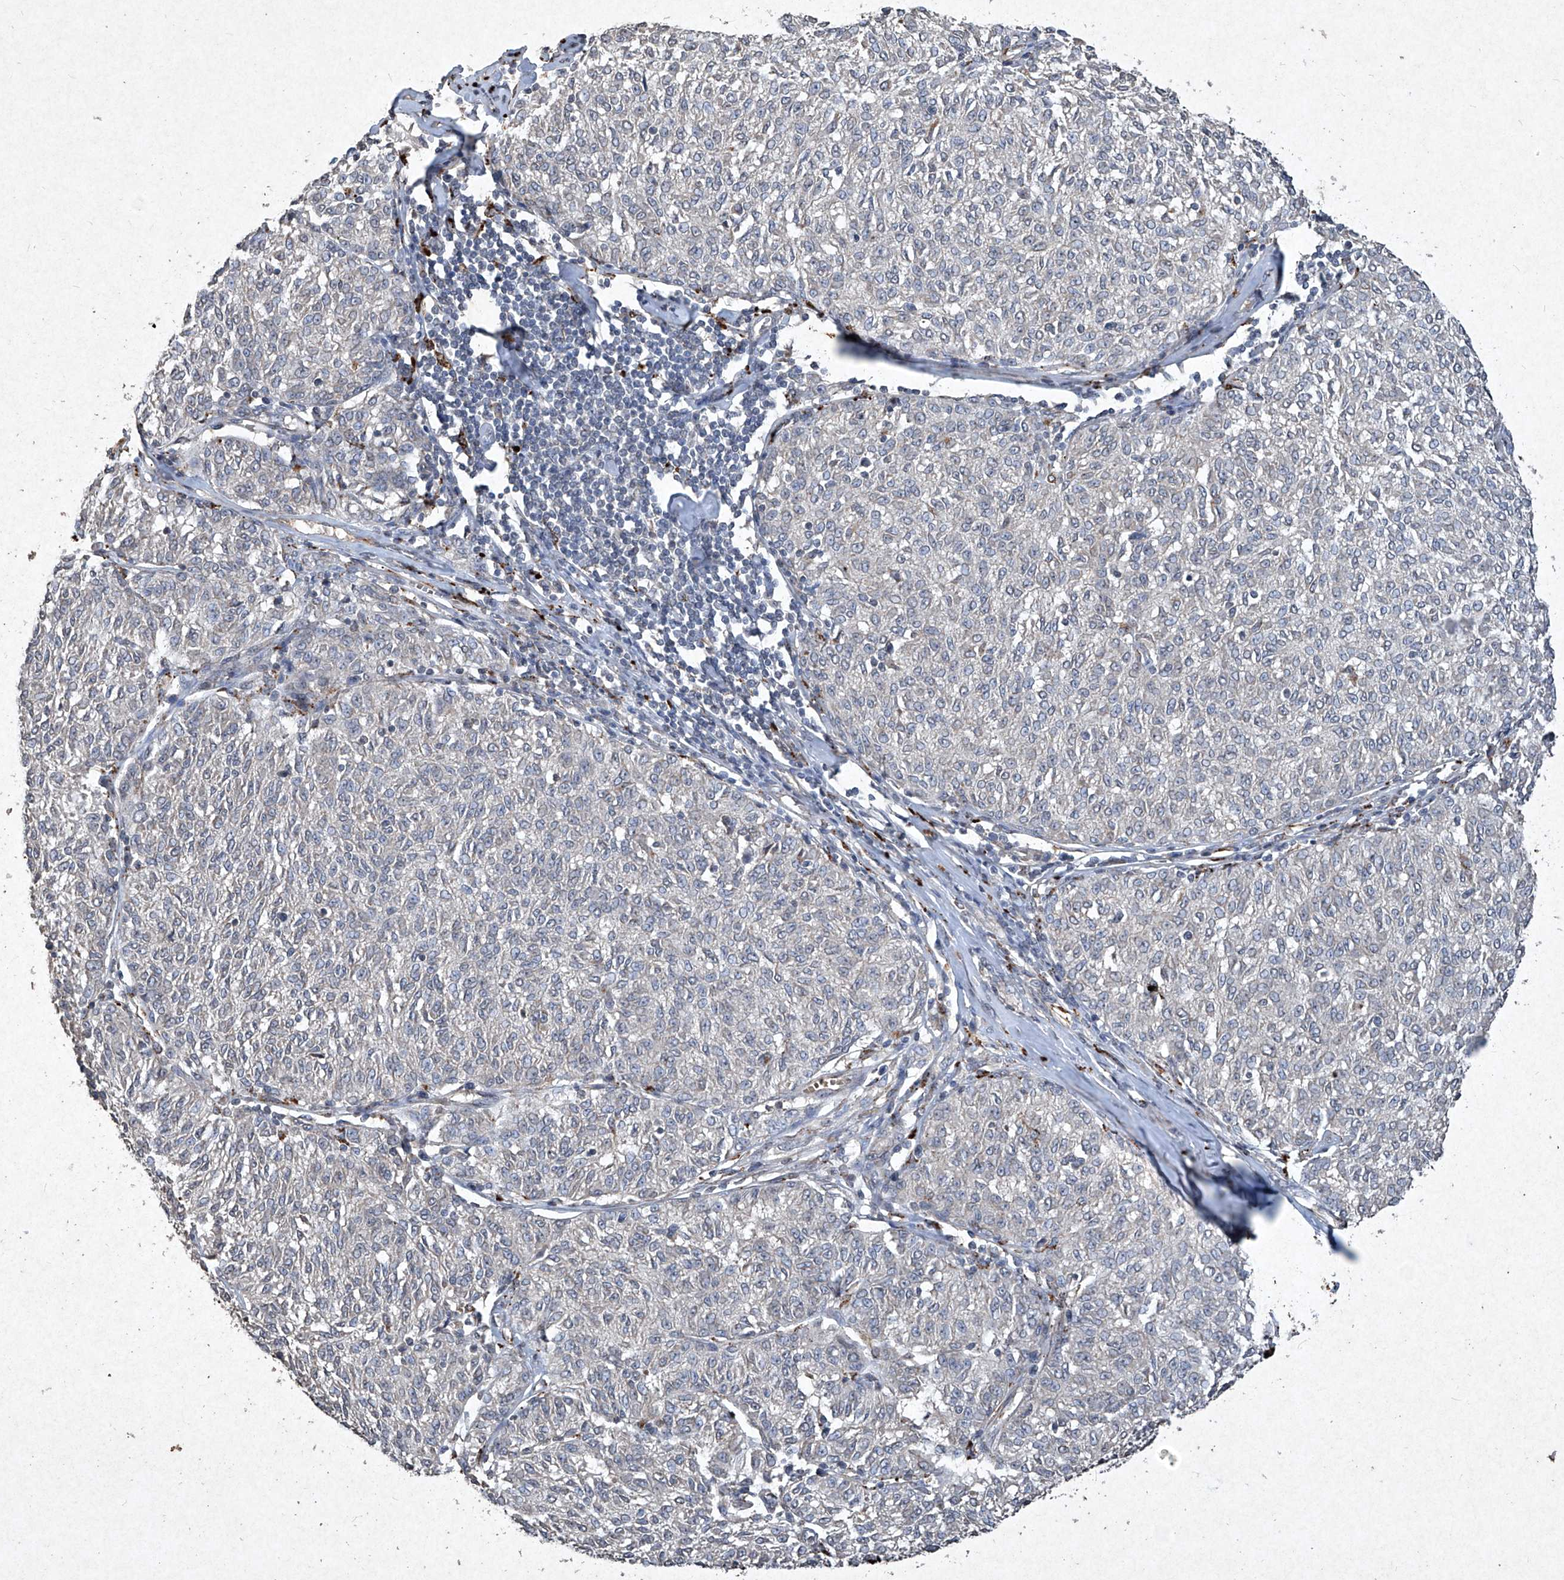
{"staining": {"intensity": "negative", "quantity": "none", "location": "none"}, "tissue": "melanoma", "cell_type": "Tumor cells", "image_type": "cancer", "snomed": [{"axis": "morphology", "description": "Malignant melanoma, NOS"}, {"axis": "topography", "description": "Skin"}], "caption": "Tumor cells are negative for brown protein staining in malignant melanoma.", "gene": "MED16", "patient": {"sex": "female", "age": 72}}